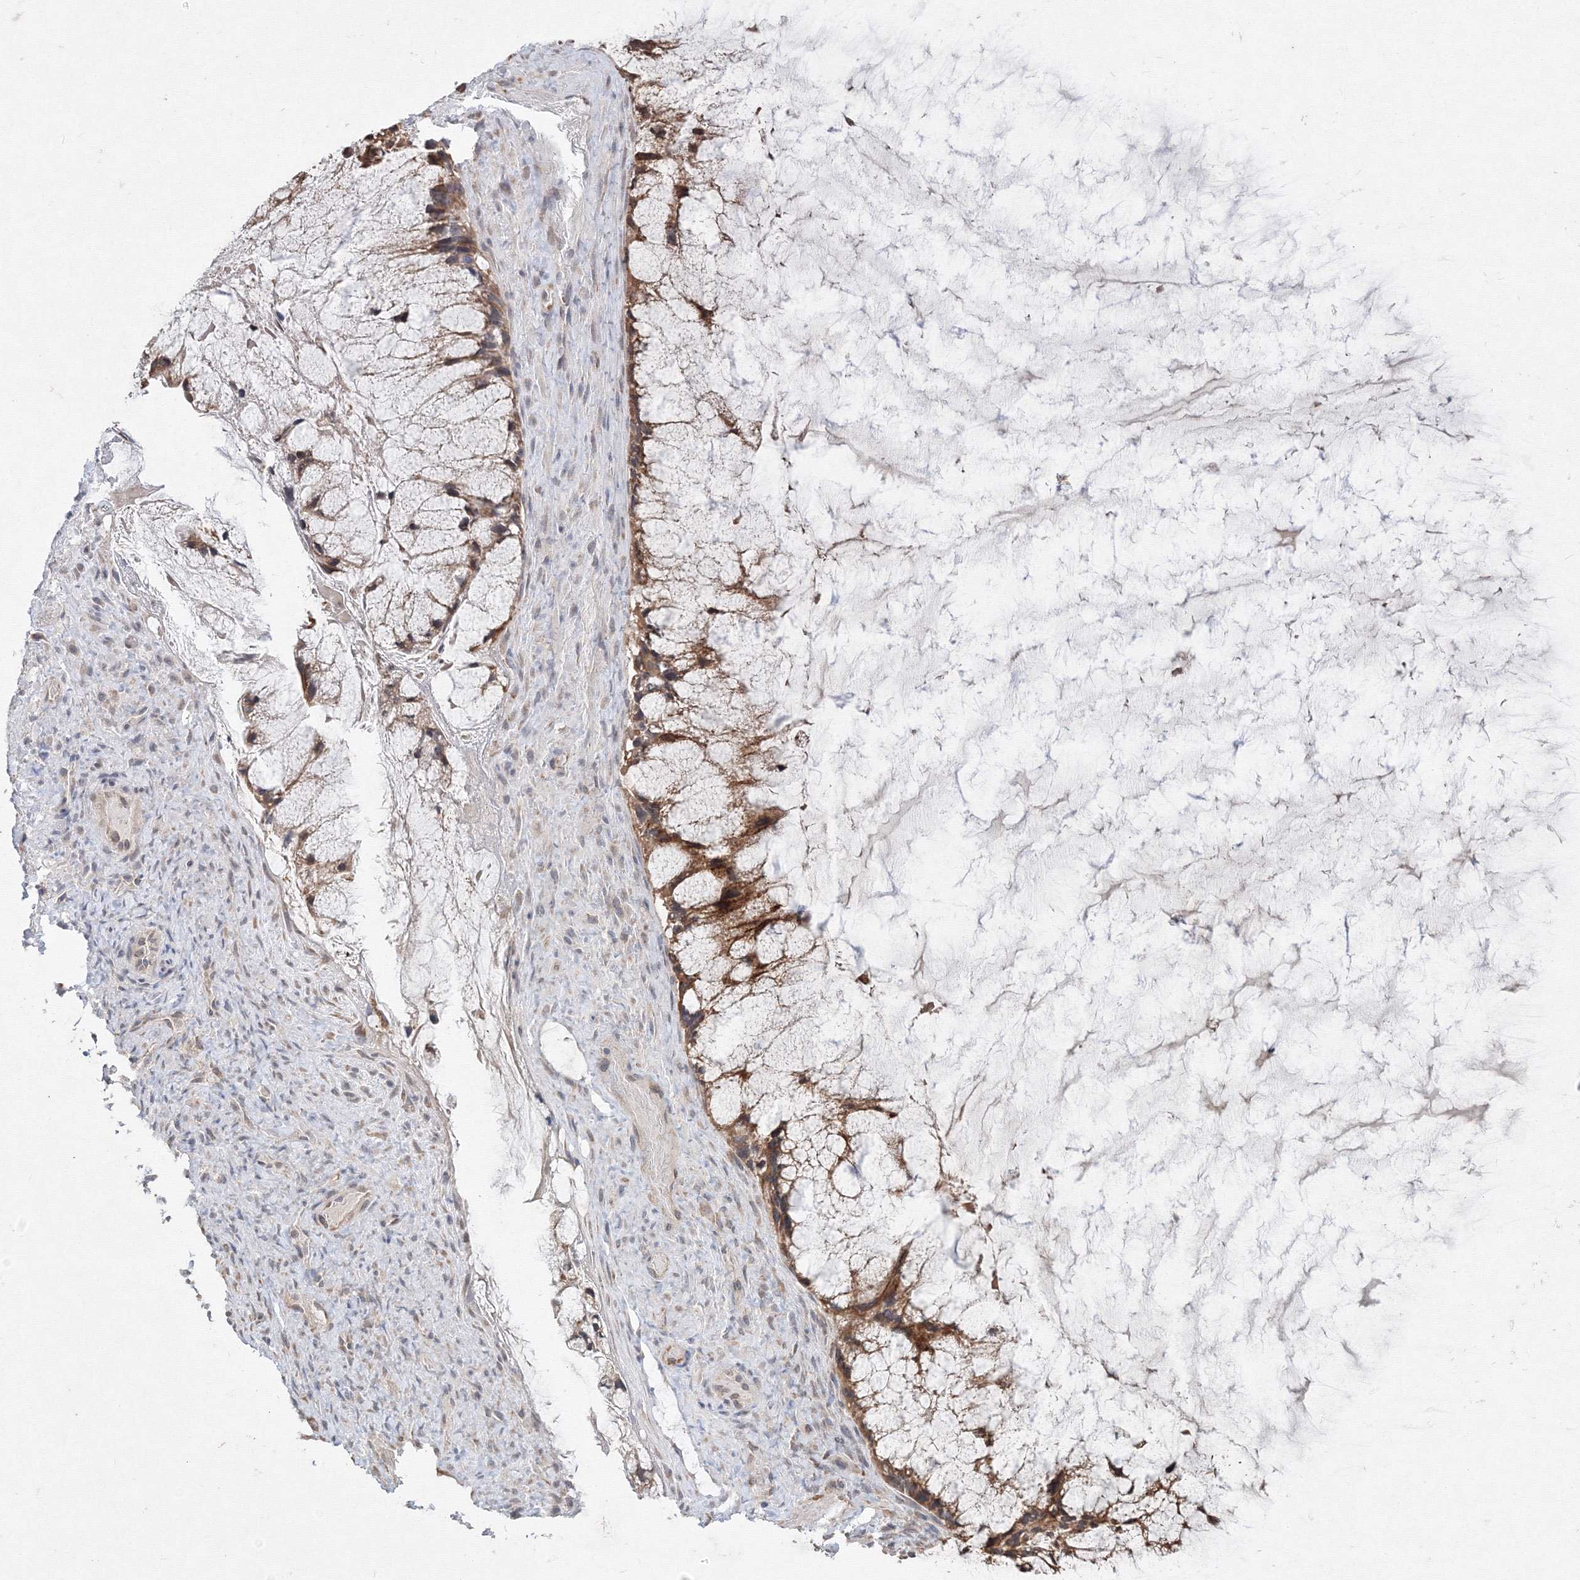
{"staining": {"intensity": "moderate", "quantity": ">75%", "location": "cytoplasmic/membranous"}, "tissue": "ovarian cancer", "cell_type": "Tumor cells", "image_type": "cancer", "snomed": [{"axis": "morphology", "description": "Cystadenocarcinoma, mucinous, NOS"}, {"axis": "topography", "description": "Ovary"}], "caption": "DAB (3,3'-diaminobenzidine) immunohistochemical staining of ovarian mucinous cystadenocarcinoma shows moderate cytoplasmic/membranous protein expression in approximately >75% of tumor cells.", "gene": "FBXL8", "patient": {"sex": "female", "age": 37}}